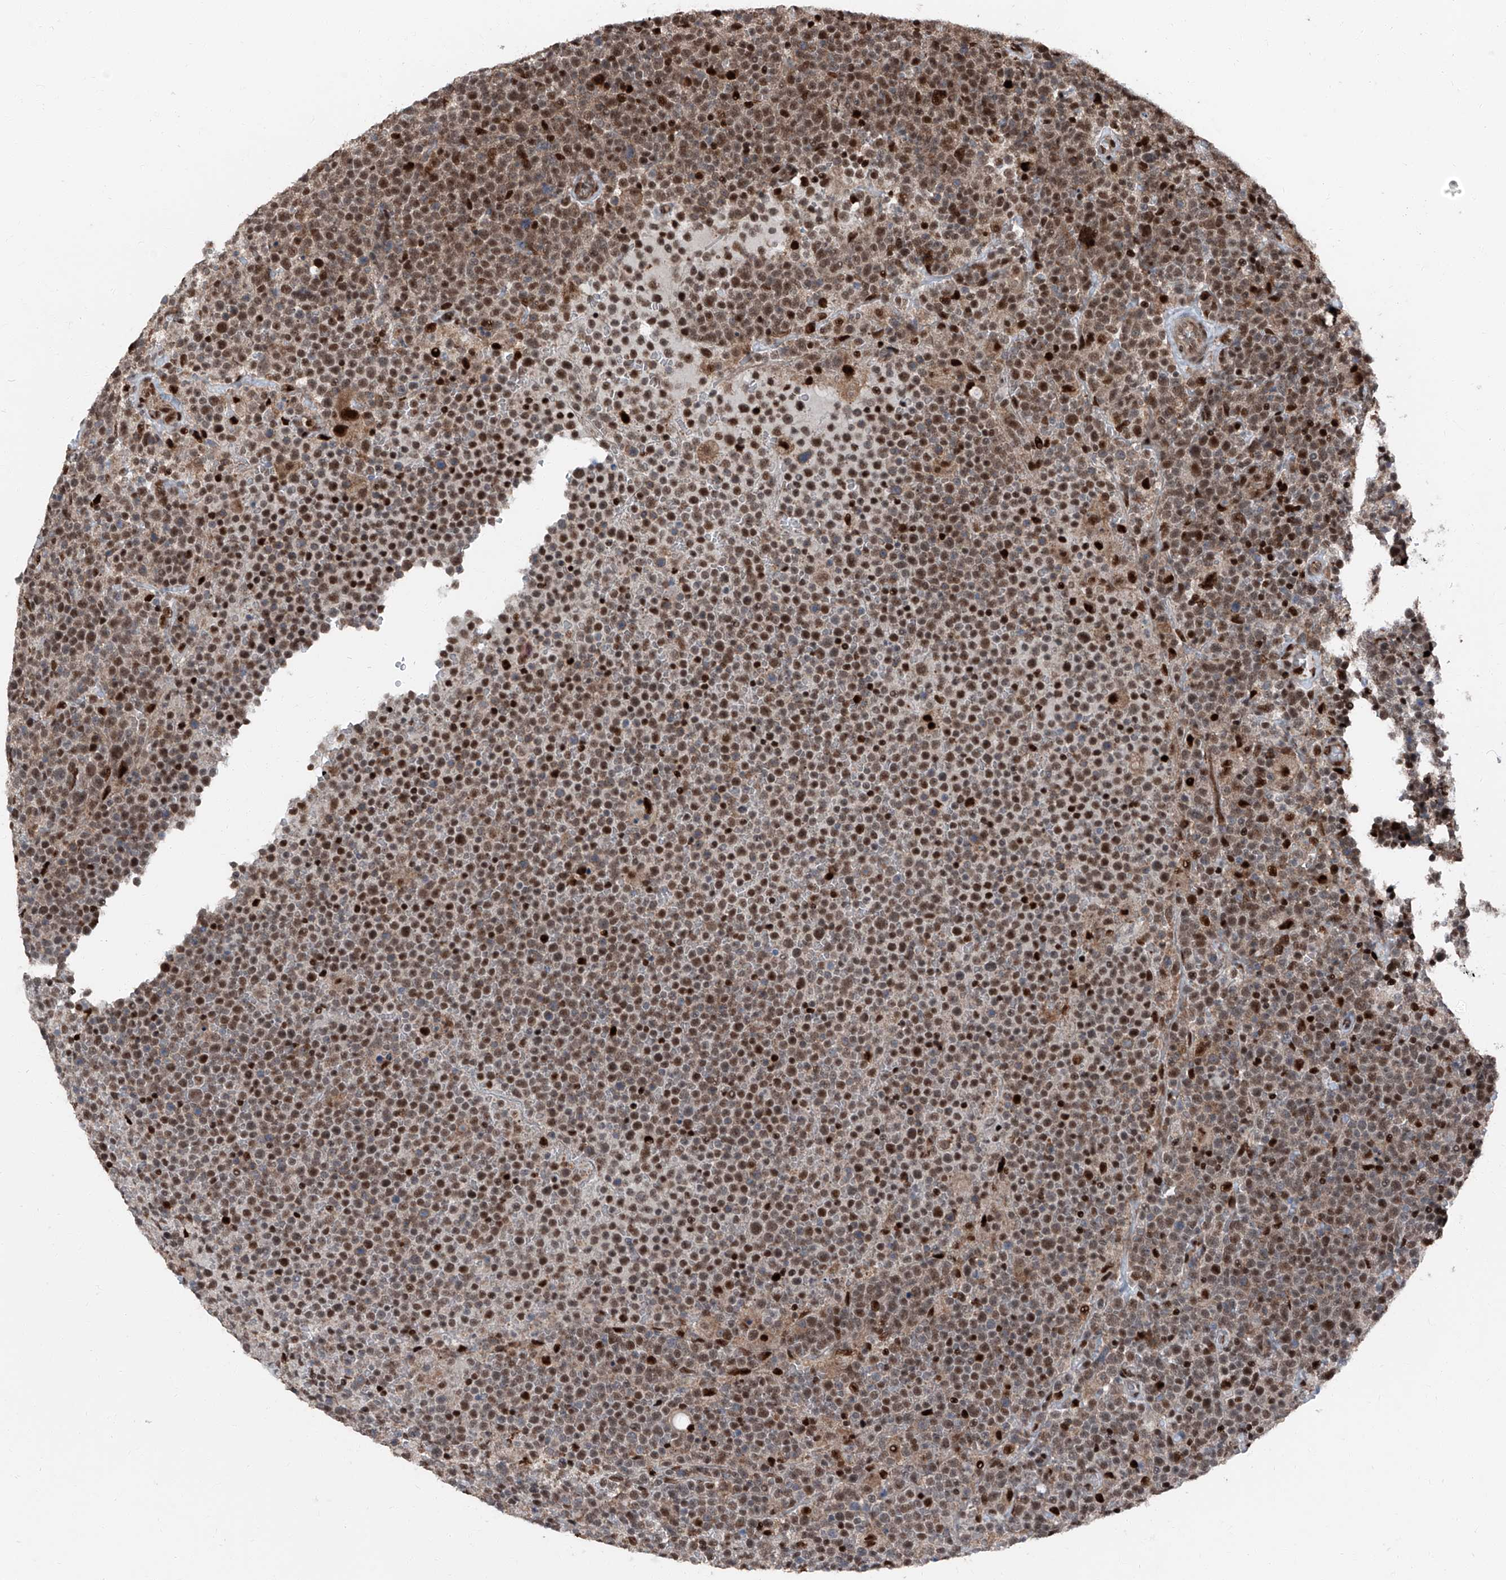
{"staining": {"intensity": "strong", "quantity": ">75%", "location": "nuclear"}, "tissue": "lymphoma", "cell_type": "Tumor cells", "image_type": "cancer", "snomed": [{"axis": "morphology", "description": "Malignant lymphoma, non-Hodgkin's type, High grade"}, {"axis": "topography", "description": "Lymph node"}], "caption": "This is an image of immunohistochemistry staining of malignant lymphoma, non-Hodgkin's type (high-grade), which shows strong expression in the nuclear of tumor cells.", "gene": "FKBP5", "patient": {"sex": "male", "age": 61}}